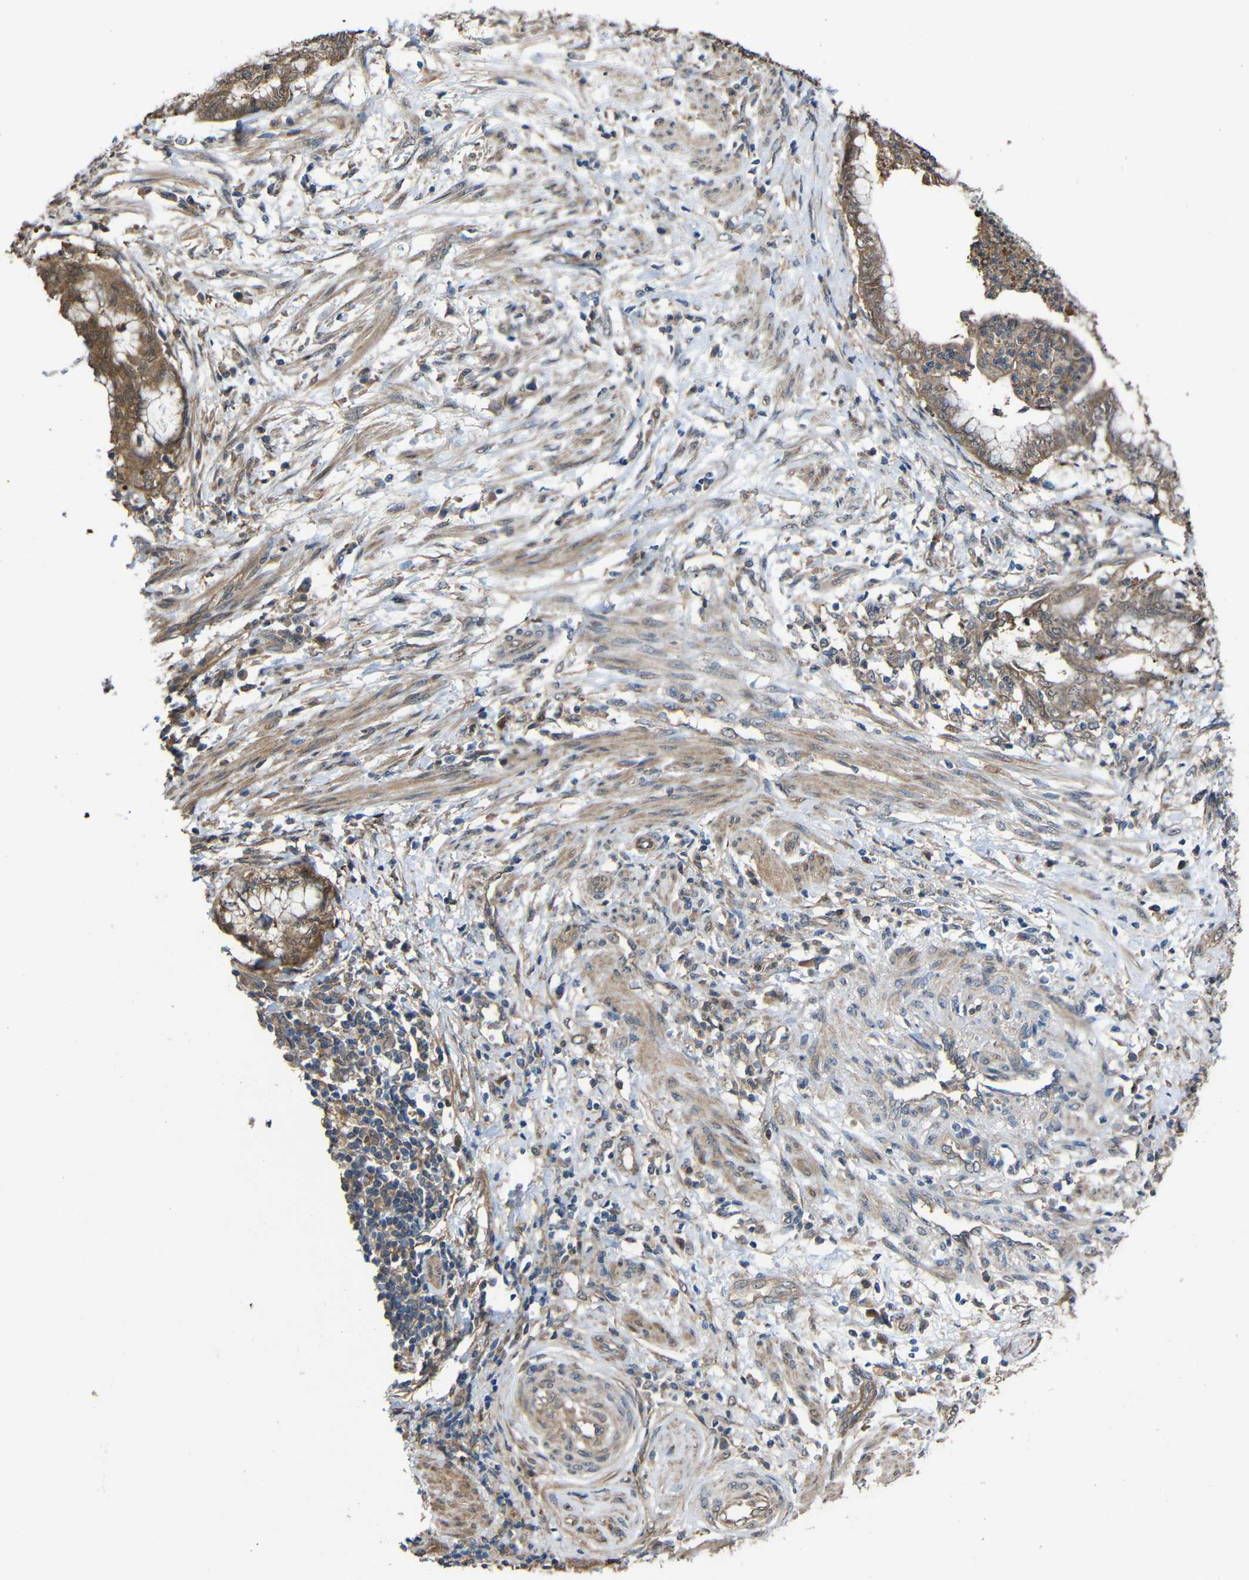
{"staining": {"intensity": "moderate", "quantity": ">75%", "location": "cytoplasmic/membranous"}, "tissue": "endometrial cancer", "cell_type": "Tumor cells", "image_type": "cancer", "snomed": [{"axis": "morphology", "description": "Necrosis, NOS"}, {"axis": "morphology", "description": "Adenocarcinoma, NOS"}, {"axis": "topography", "description": "Endometrium"}], "caption": "Endometrial cancer (adenocarcinoma) stained with immunohistochemistry (IHC) demonstrates moderate cytoplasmic/membranous positivity in approximately >75% of tumor cells. Ihc stains the protein in brown and the nuclei are stained blue.", "gene": "CHST9", "patient": {"sex": "female", "age": 79}}